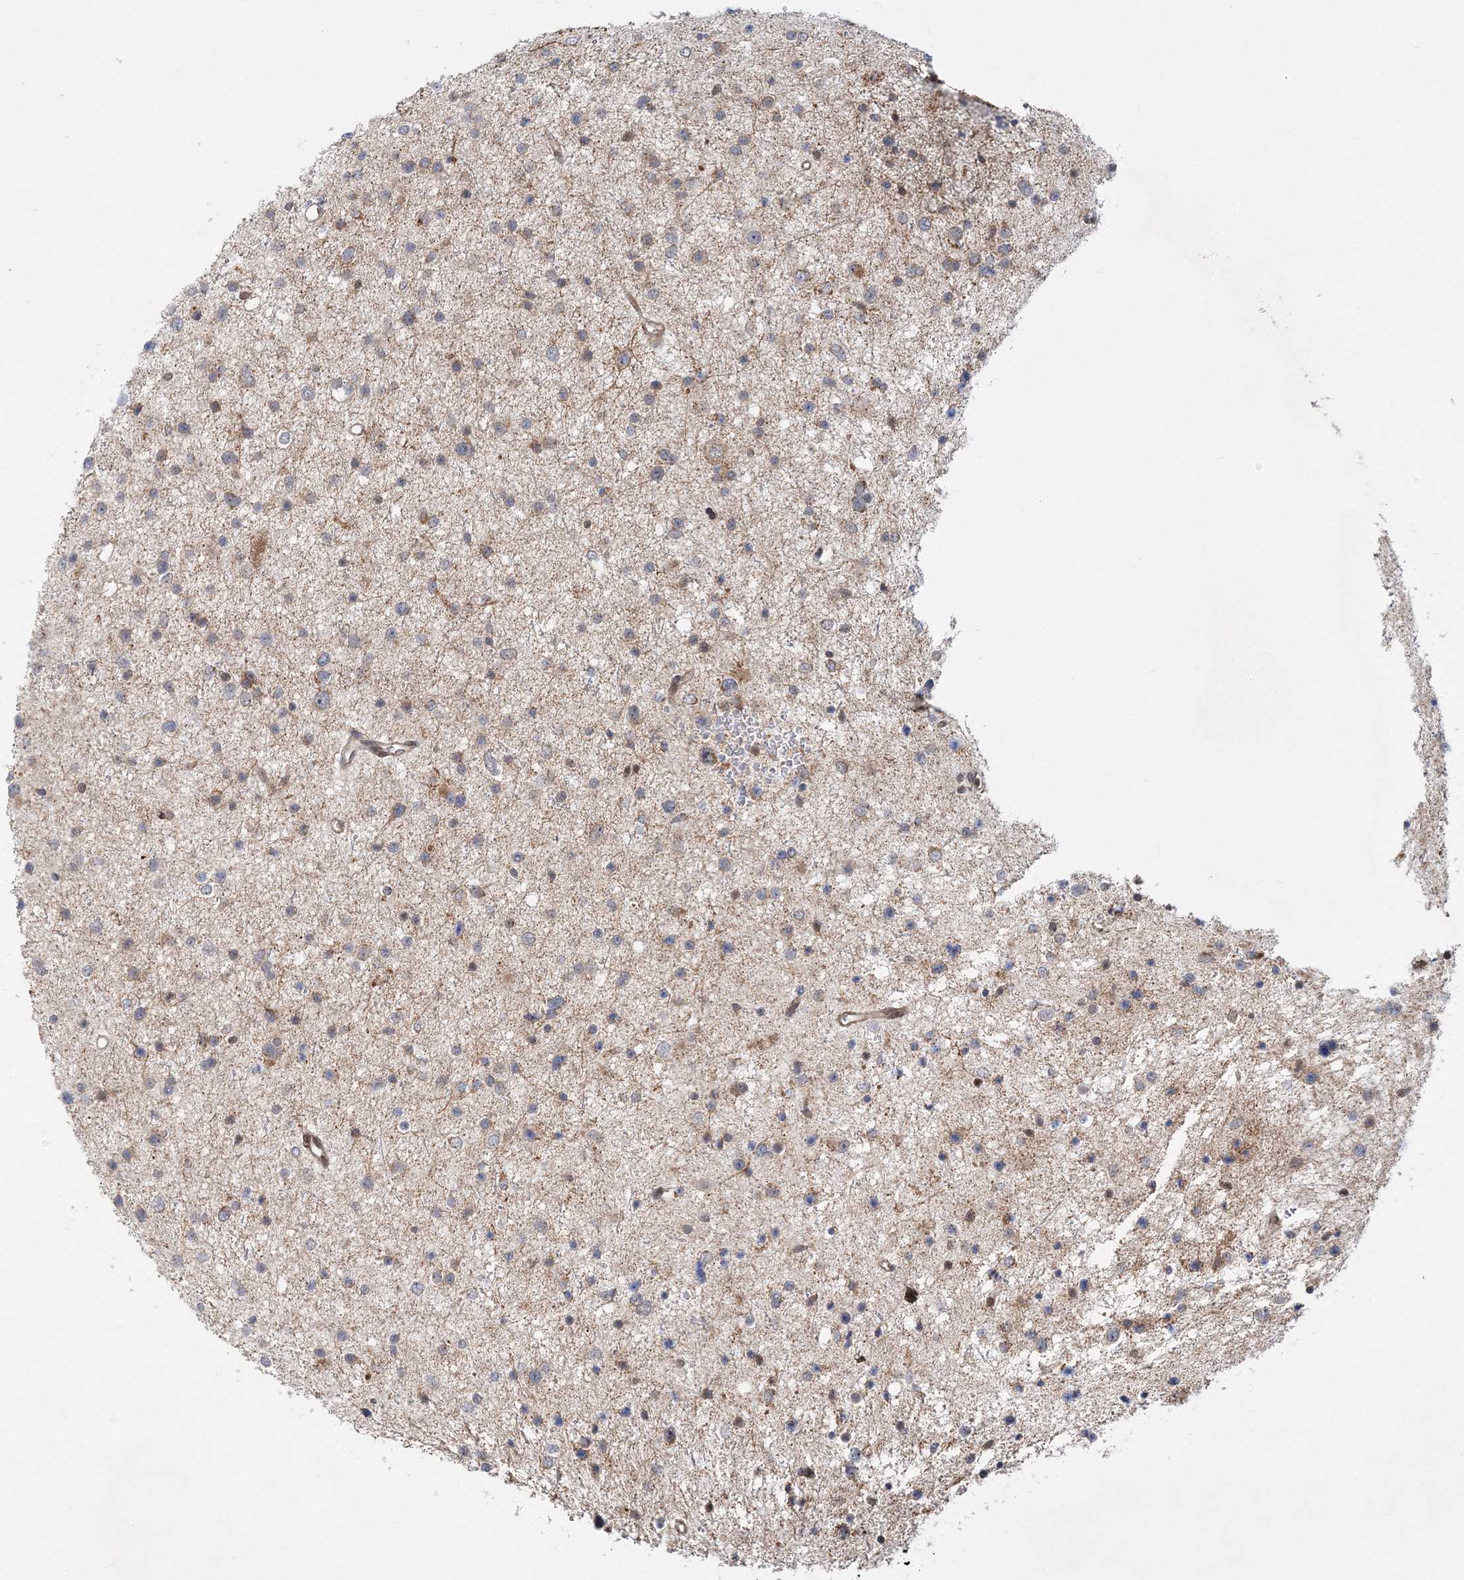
{"staining": {"intensity": "negative", "quantity": "none", "location": "none"}, "tissue": "glioma", "cell_type": "Tumor cells", "image_type": "cancer", "snomed": [{"axis": "morphology", "description": "Glioma, malignant, Low grade"}, {"axis": "topography", "description": "Brain"}], "caption": "Immunohistochemical staining of human glioma reveals no significant staining in tumor cells. Brightfield microscopy of immunohistochemistry (IHC) stained with DAB (3,3'-diaminobenzidine) (brown) and hematoxylin (blue), captured at high magnification.", "gene": "RAB11FIP2", "patient": {"sex": "female", "age": 37}}